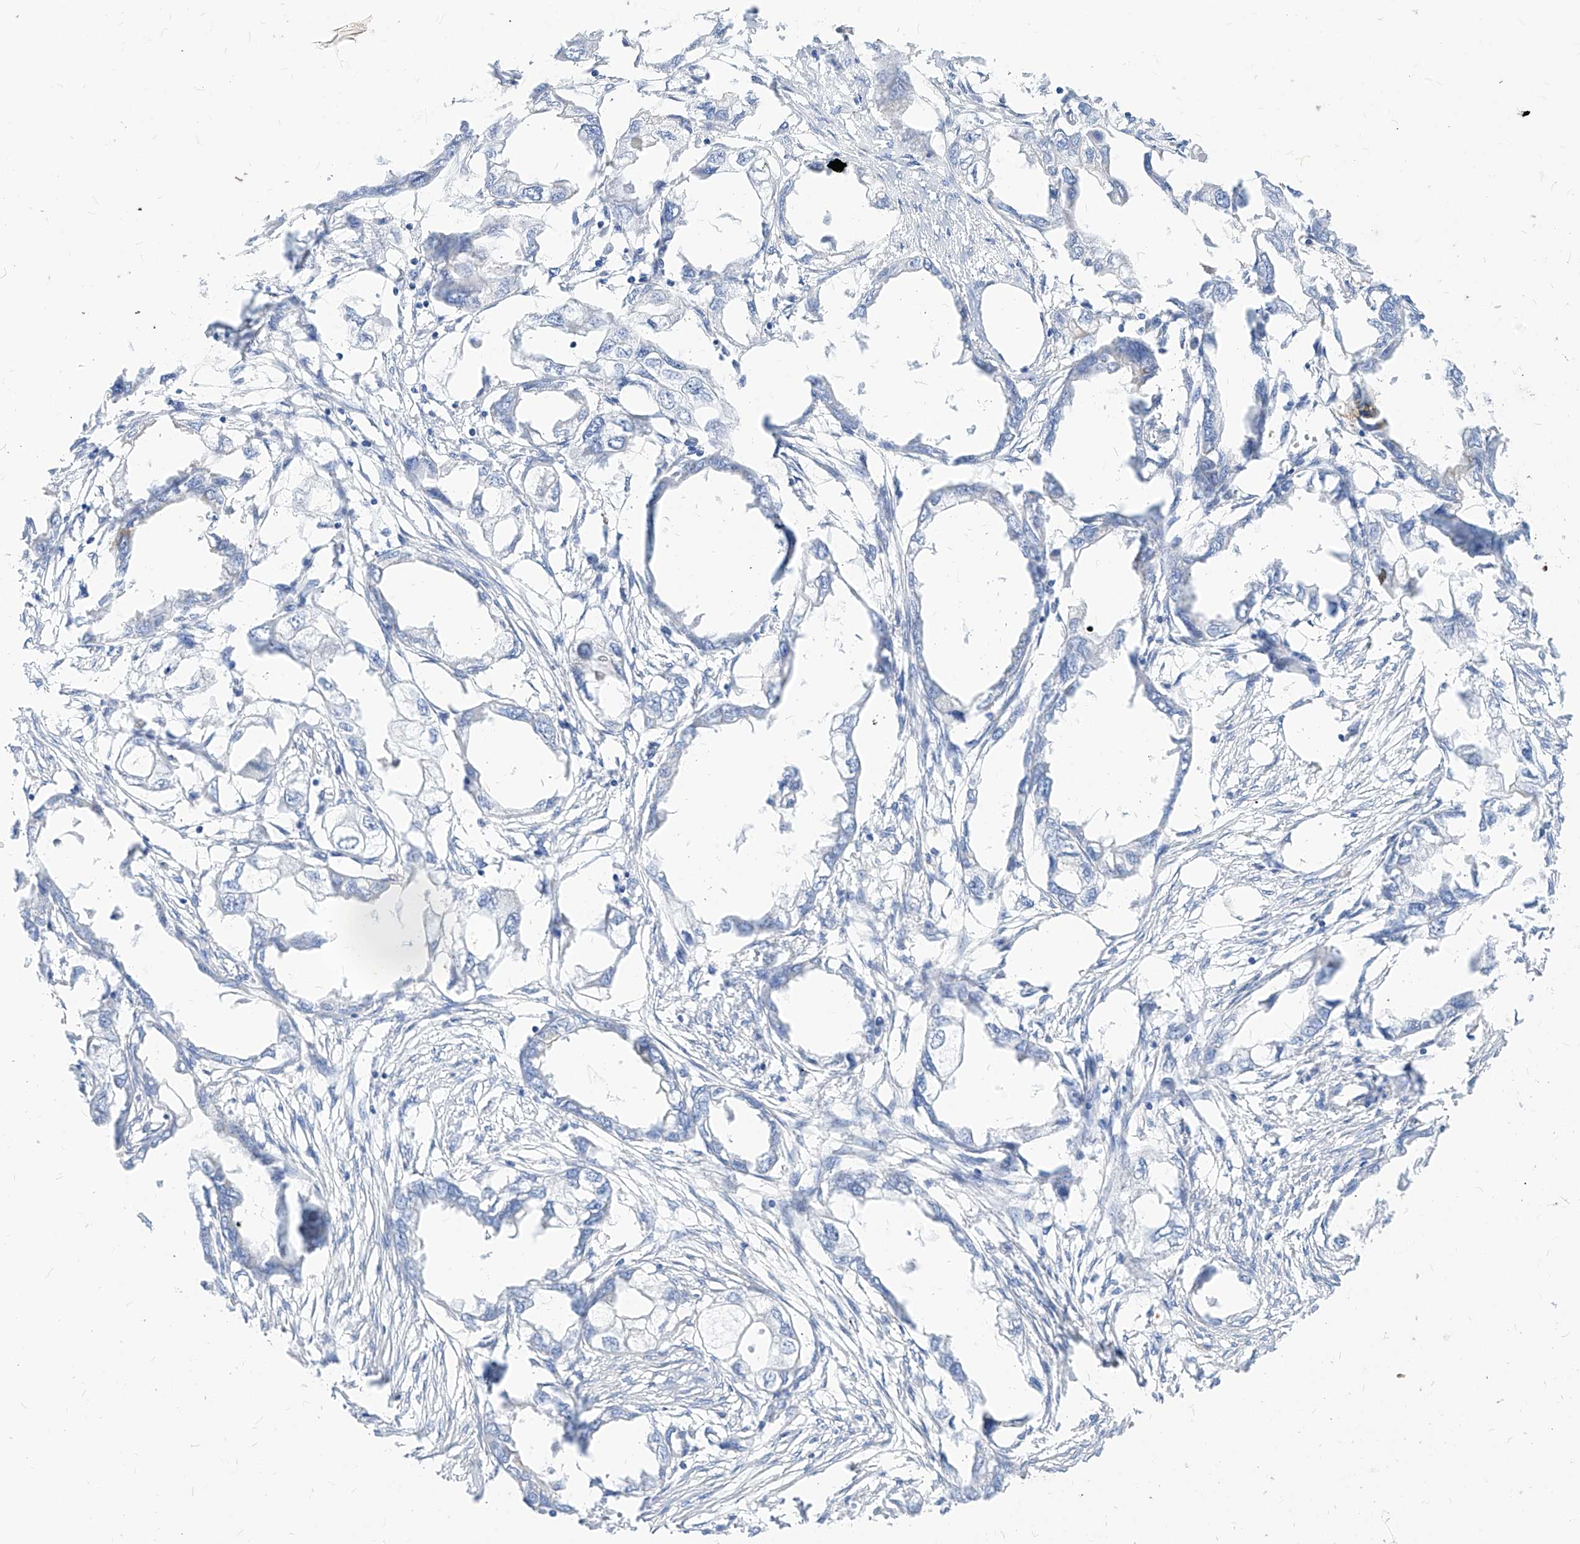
{"staining": {"intensity": "negative", "quantity": "none", "location": "none"}, "tissue": "endometrial cancer", "cell_type": "Tumor cells", "image_type": "cancer", "snomed": [{"axis": "morphology", "description": "Adenocarcinoma, NOS"}, {"axis": "morphology", "description": "Adenocarcinoma, metastatic, NOS"}, {"axis": "topography", "description": "Adipose tissue"}, {"axis": "topography", "description": "Endometrium"}], "caption": "There is no significant positivity in tumor cells of endometrial cancer (metastatic adenocarcinoma).", "gene": "SCGB2A1", "patient": {"sex": "female", "age": 67}}